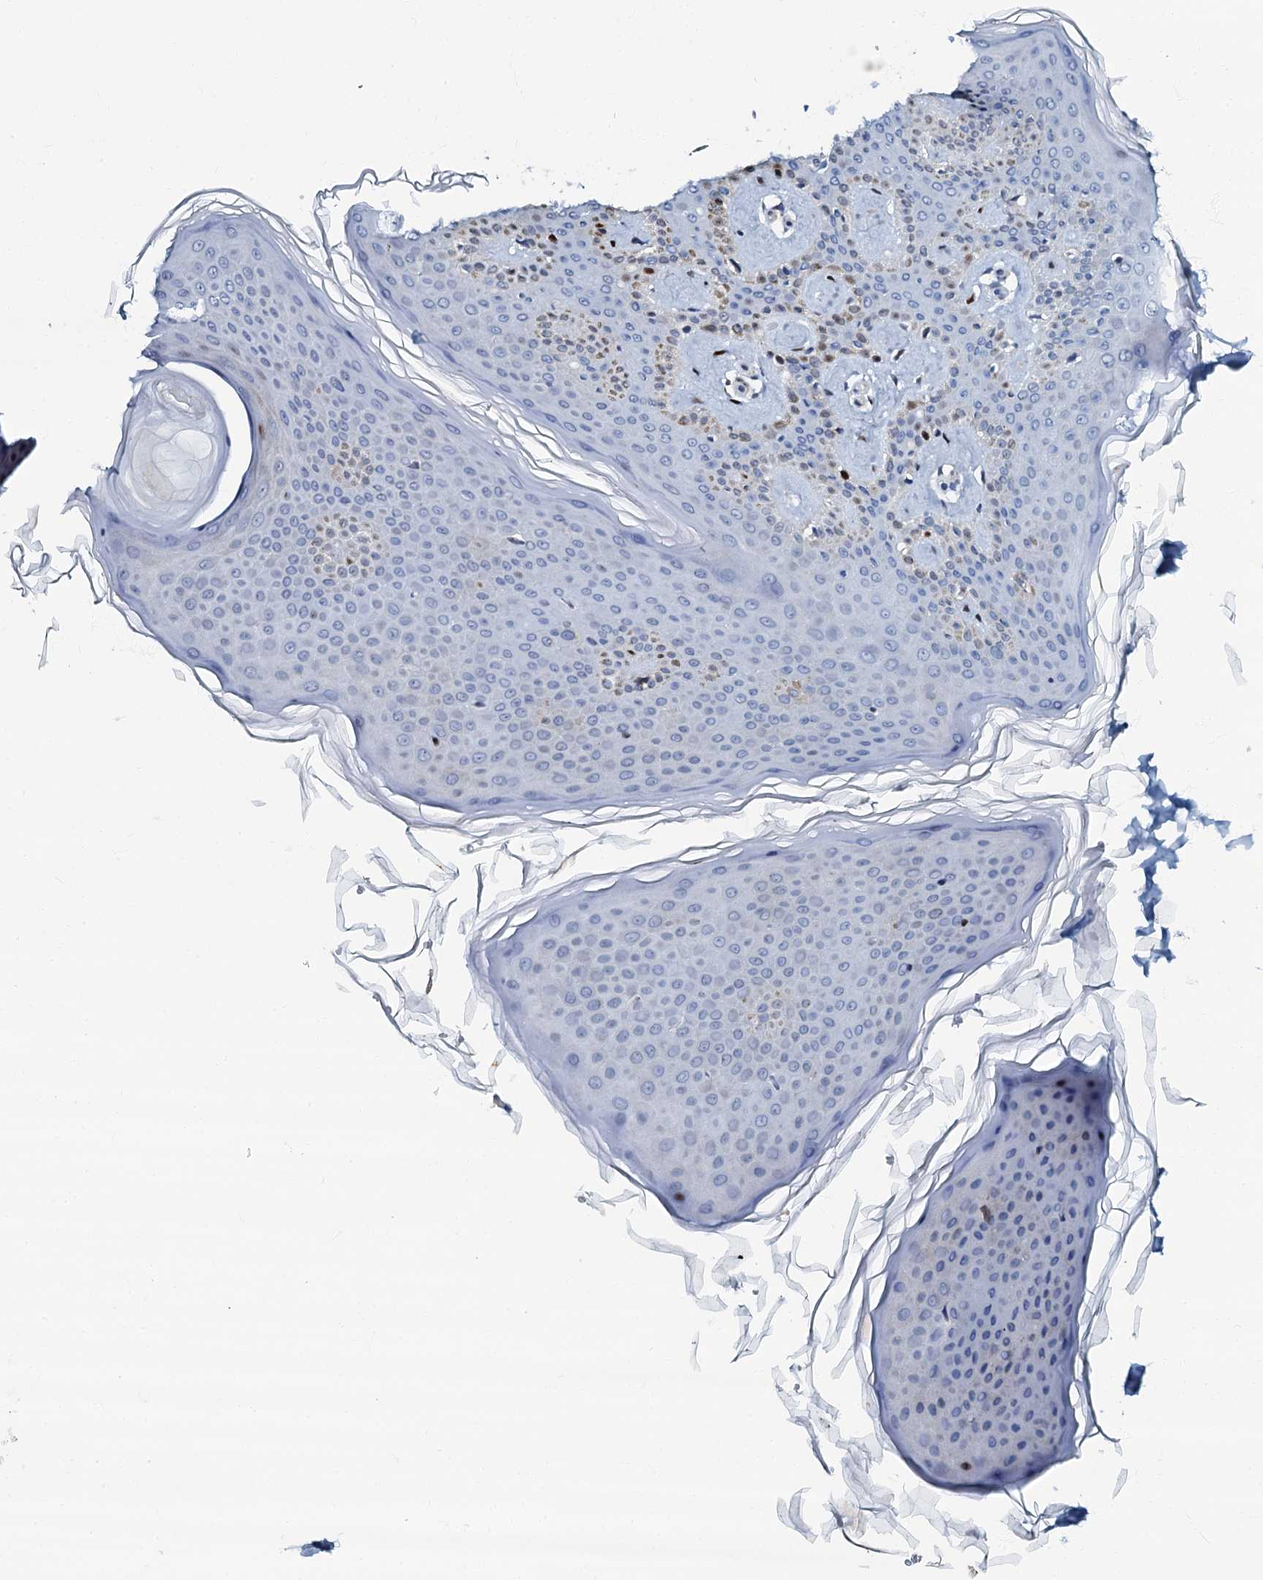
{"staining": {"intensity": "negative", "quantity": "none", "location": "none"}, "tissue": "skin", "cell_type": "Fibroblasts", "image_type": "normal", "snomed": [{"axis": "morphology", "description": "Normal tissue, NOS"}, {"axis": "topography", "description": "Skin"}], "caption": "There is no significant positivity in fibroblasts of skin. (DAB immunohistochemistry (IHC) with hematoxylin counter stain).", "gene": "MFSD5", "patient": {"sex": "male", "age": 36}}